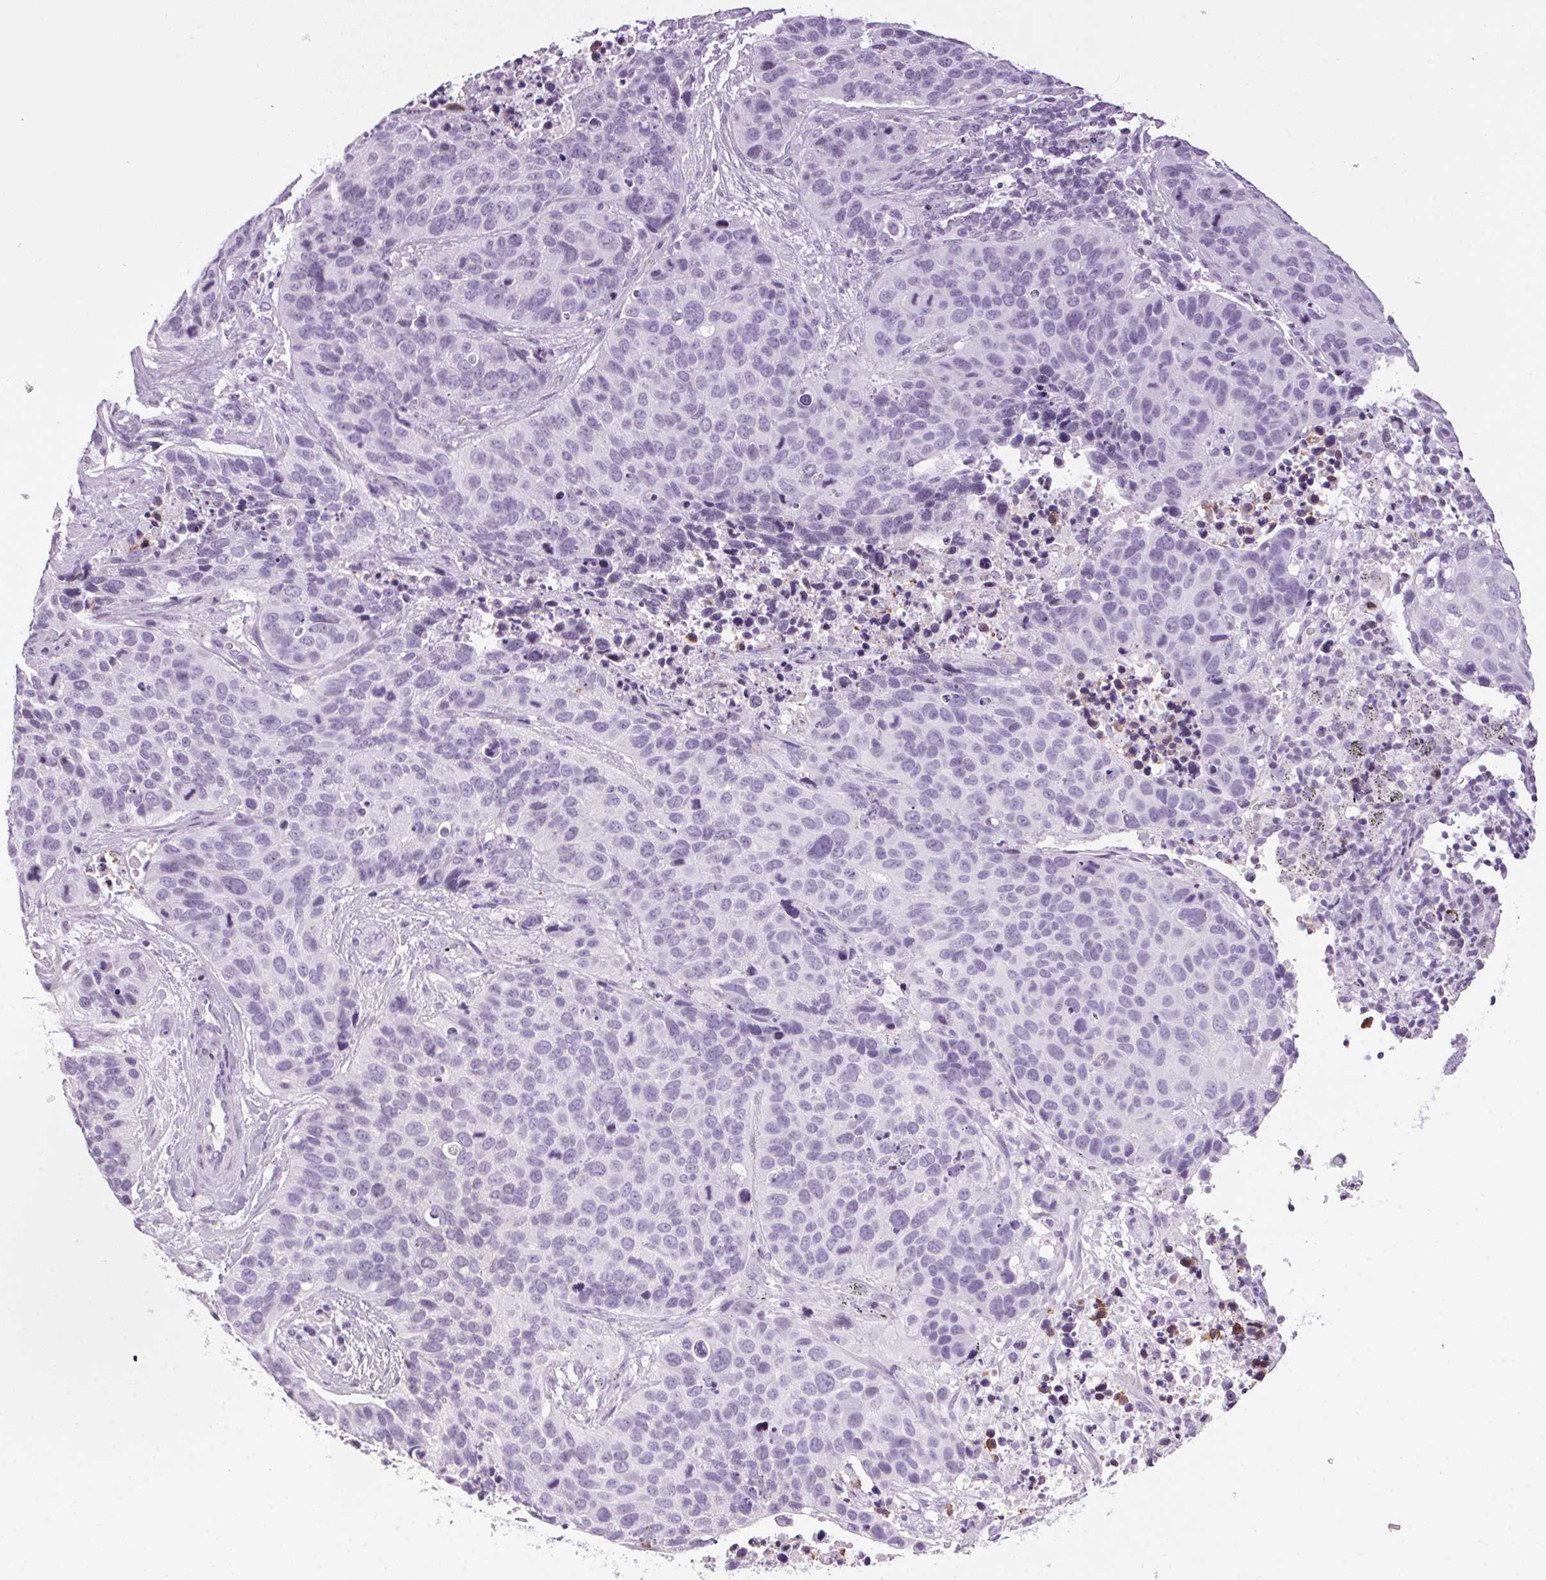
{"staining": {"intensity": "negative", "quantity": "none", "location": "none"}, "tissue": "lung cancer", "cell_type": "Tumor cells", "image_type": "cancer", "snomed": [{"axis": "morphology", "description": "Squamous cell carcinoma, NOS"}, {"axis": "topography", "description": "Lung"}], "caption": "The micrograph shows no significant positivity in tumor cells of lung squamous cell carcinoma.", "gene": "TMEM88B", "patient": {"sex": "male", "age": 62}}